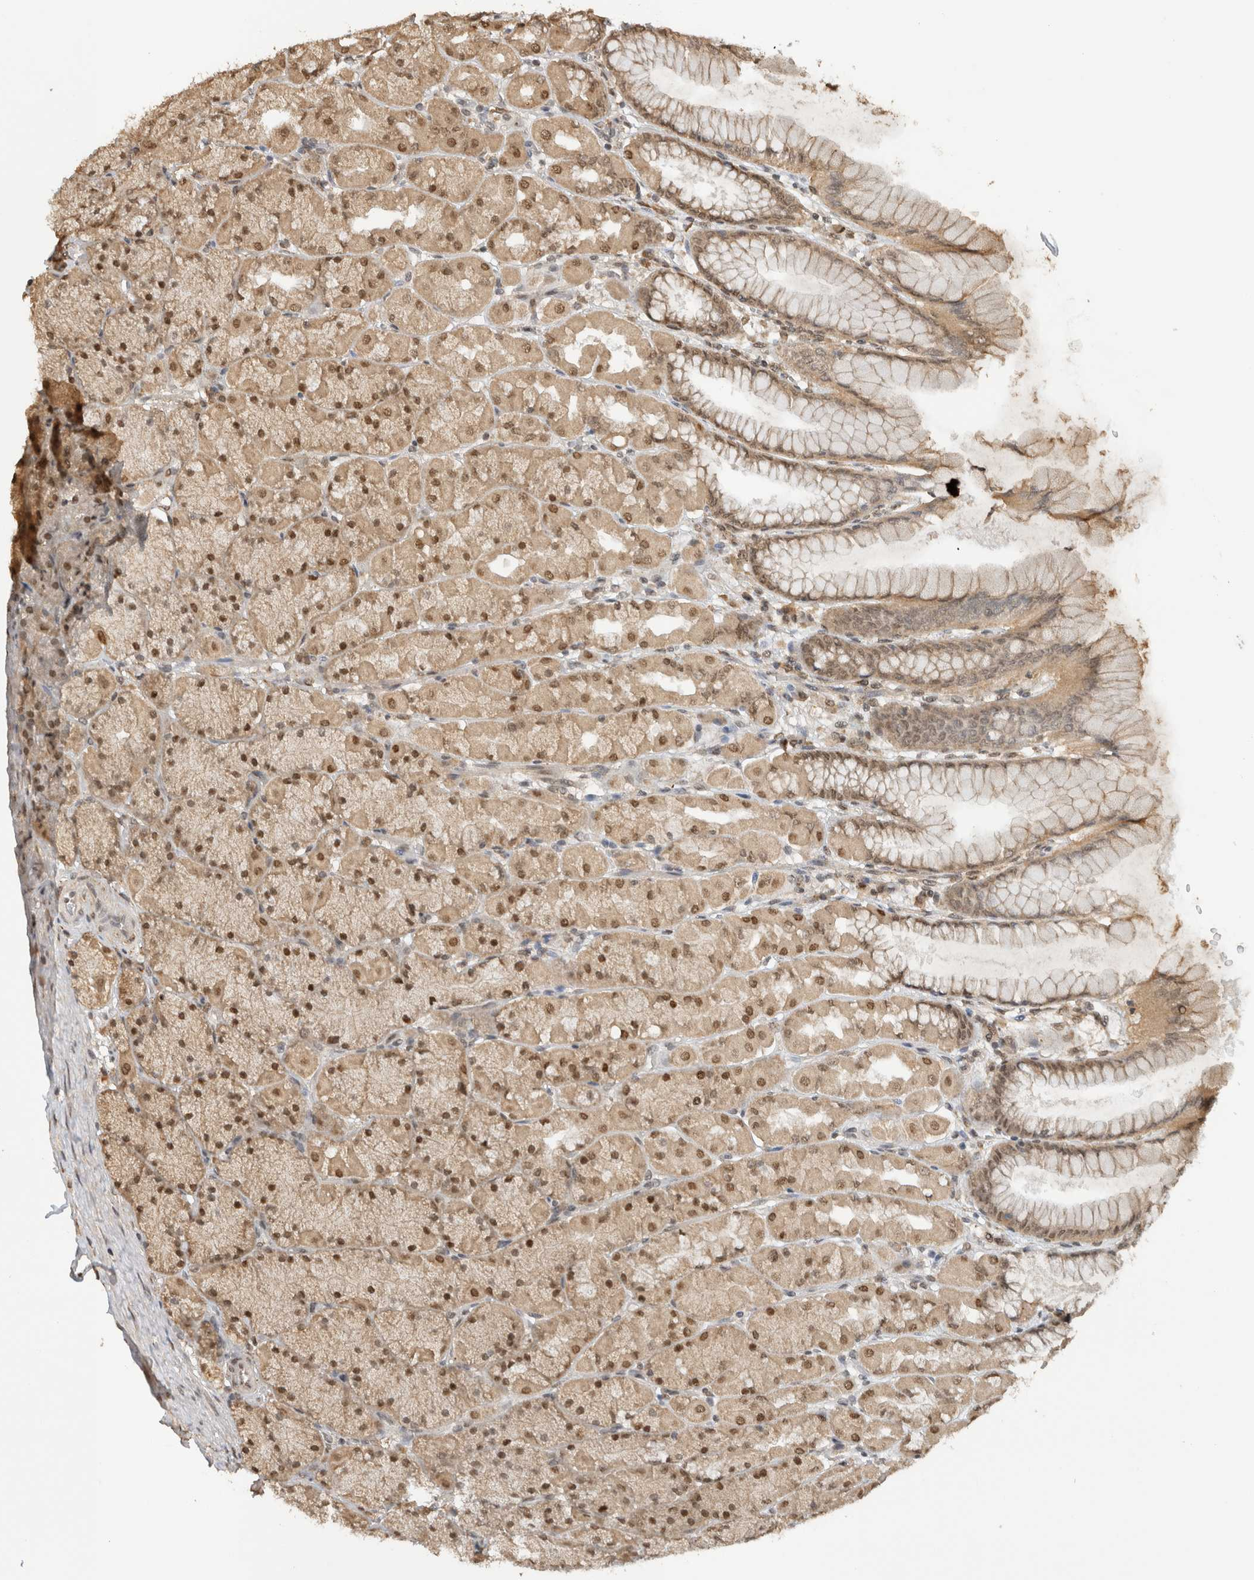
{"staining": {"intensity": "strong", "quantity": ">75%", "location": "cytoplasmic/membranous,nuclear"}, "tissue": "stomach", "cell_type": "Glandular cells", "image_type": "normal", "snomed": [{"axis": "morphology", "description": "Normal tissue, NOS"}, {"axis": "topography", "description": "Stomach, upper"}], "caption": "Brown immunohistochemical staining in benign human stomach displays strong cytoplasmic/membranous,nuclear staining in about >75% of glandular cells. The staining was performed using DAB to visualize the protein expression in brown, while the nuclei were stained in blue with hematoxylin (Magnification: 20x).", "gene": "C1orf21", "patient": {"sex": "female", "age": 56}}